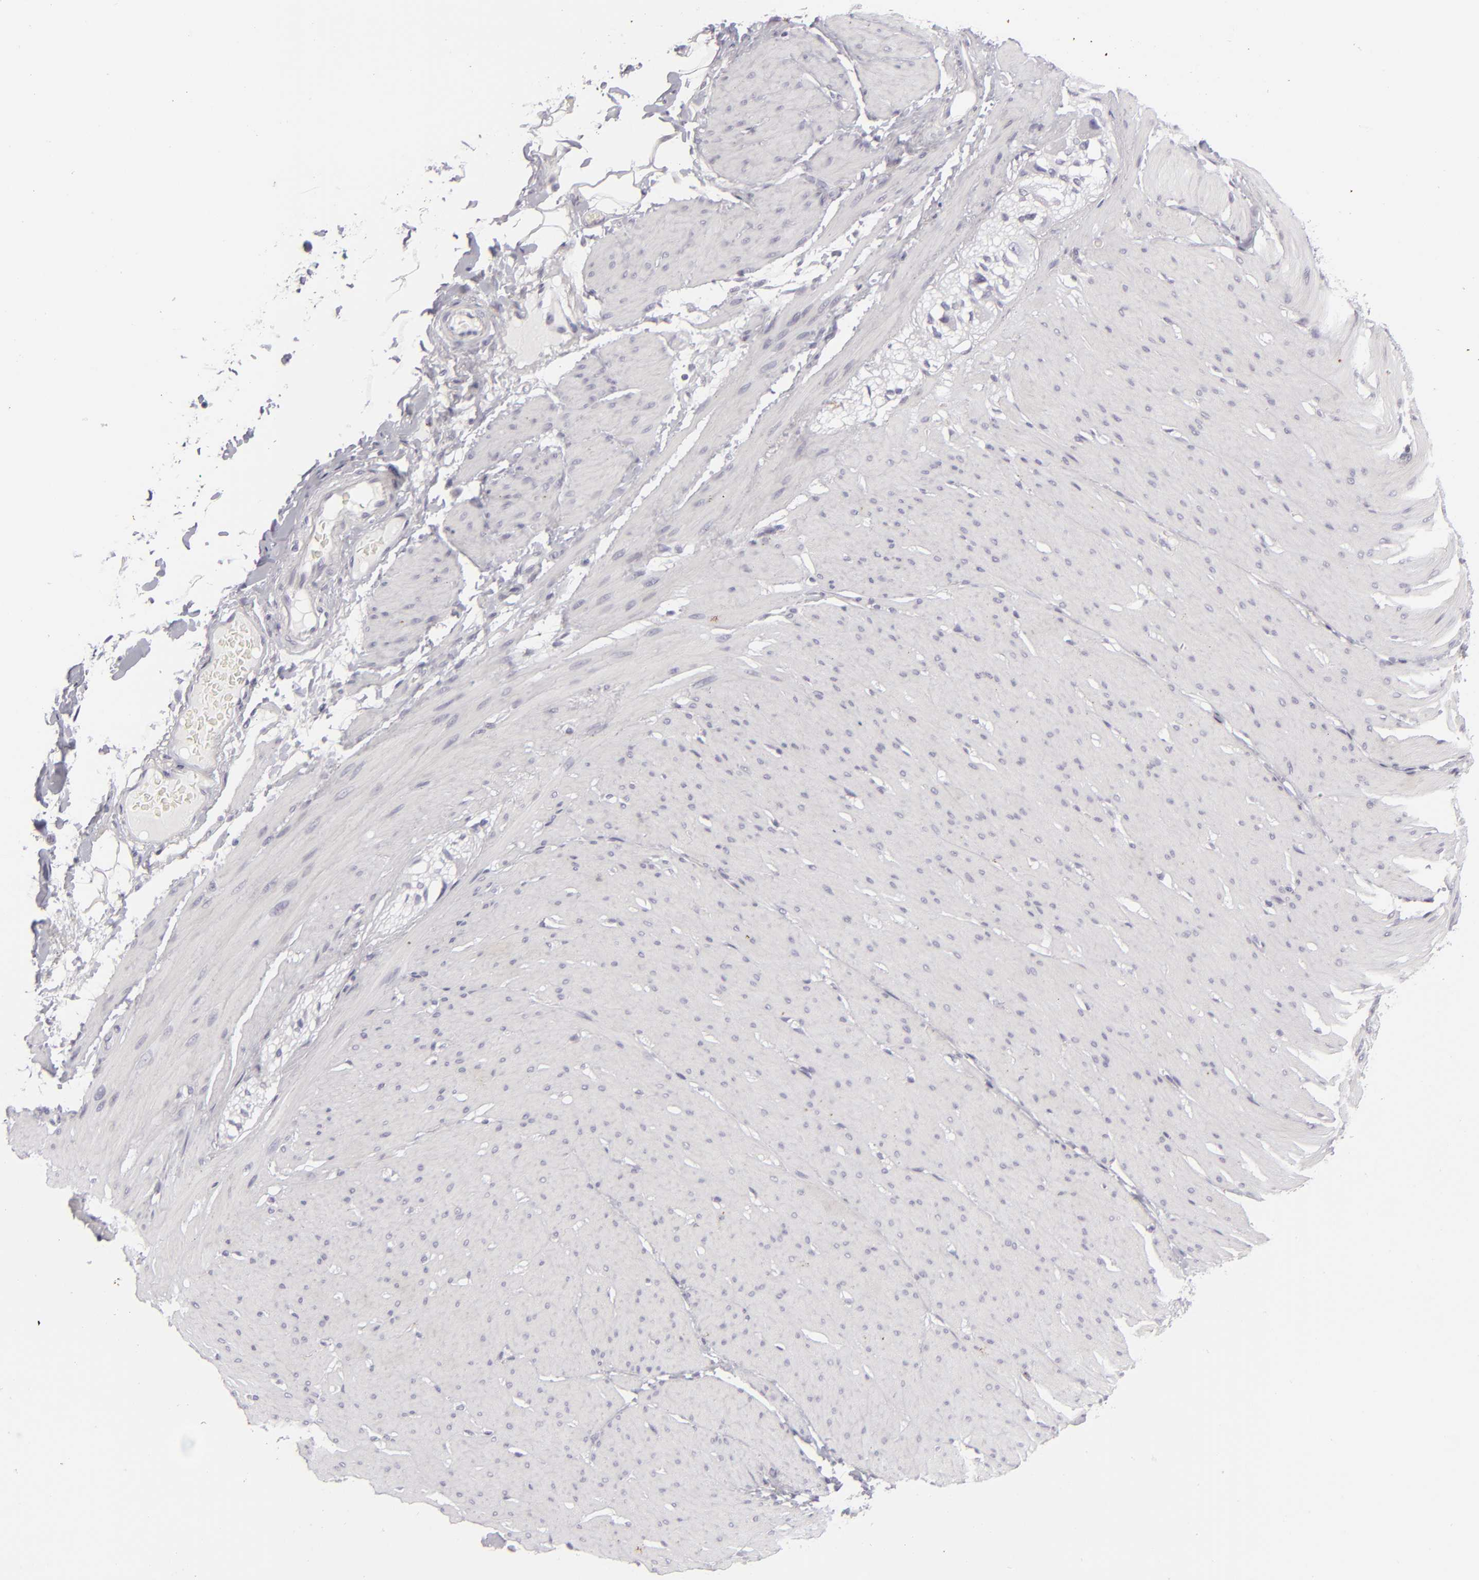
{"staining": {"intensity": "negative", "quantity": "none", "location": "none"}, "tissue": "smooth muscle", "cell_type": "Smooth muscle cells", "image_type": "normal", "snomed": [{"axis": "morphology", "description": "Normal tissue, NOS"}, {"axis": "topography", "description": "Smooth muscle"}, {"axis": "topography", "description": "Colon"}], "caption": "Immunohistochemistry (IHC) photomicrograph of unremarkable human smooth muscle stained for a protein (brown), which reveals no expression in smooth muscle cells.", "gene": "KRT1", "patient": {"sex": "male", "age": 67}}